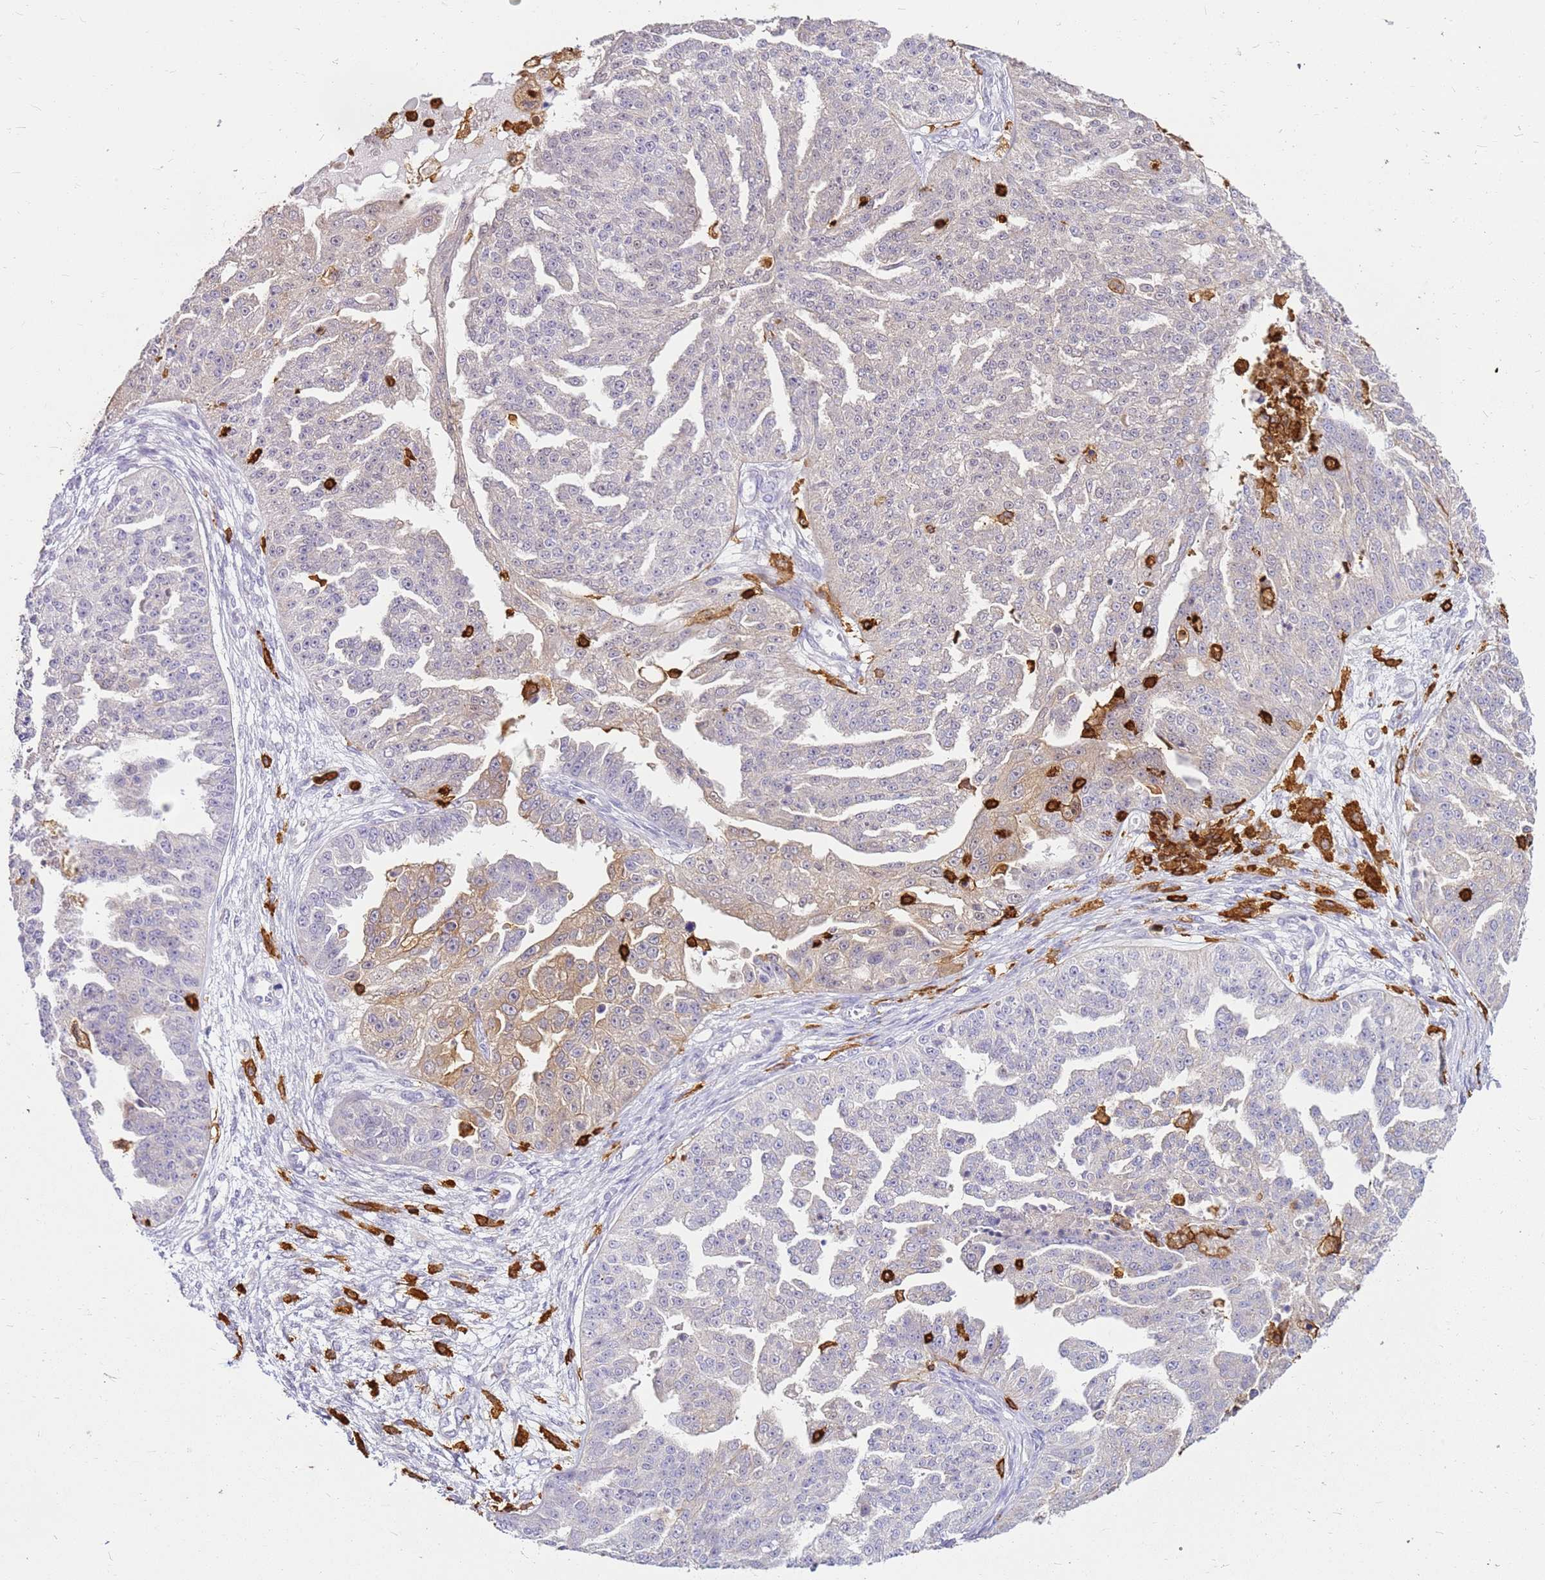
{"staining": {"intensity": "weak", "quantity": "<25%", "location": "cytoplasmic/membranous"}, "tissue": "ovarian cancer", "cell_type": "Tumor cells", "image_type": "cancer", "snomed": [{"axis": "morphology", "description": "Cystadenocarcinoma, serous, NOS"}, {"axis": "topography", "description": "Ovary"}], "caption": "Immunohistochemistry of human ovarian serous cystadenocarcinoma displays no staining in tumor cells.", "gene": "CORO1A", "patient": {"sex": "female", "age": 58}}